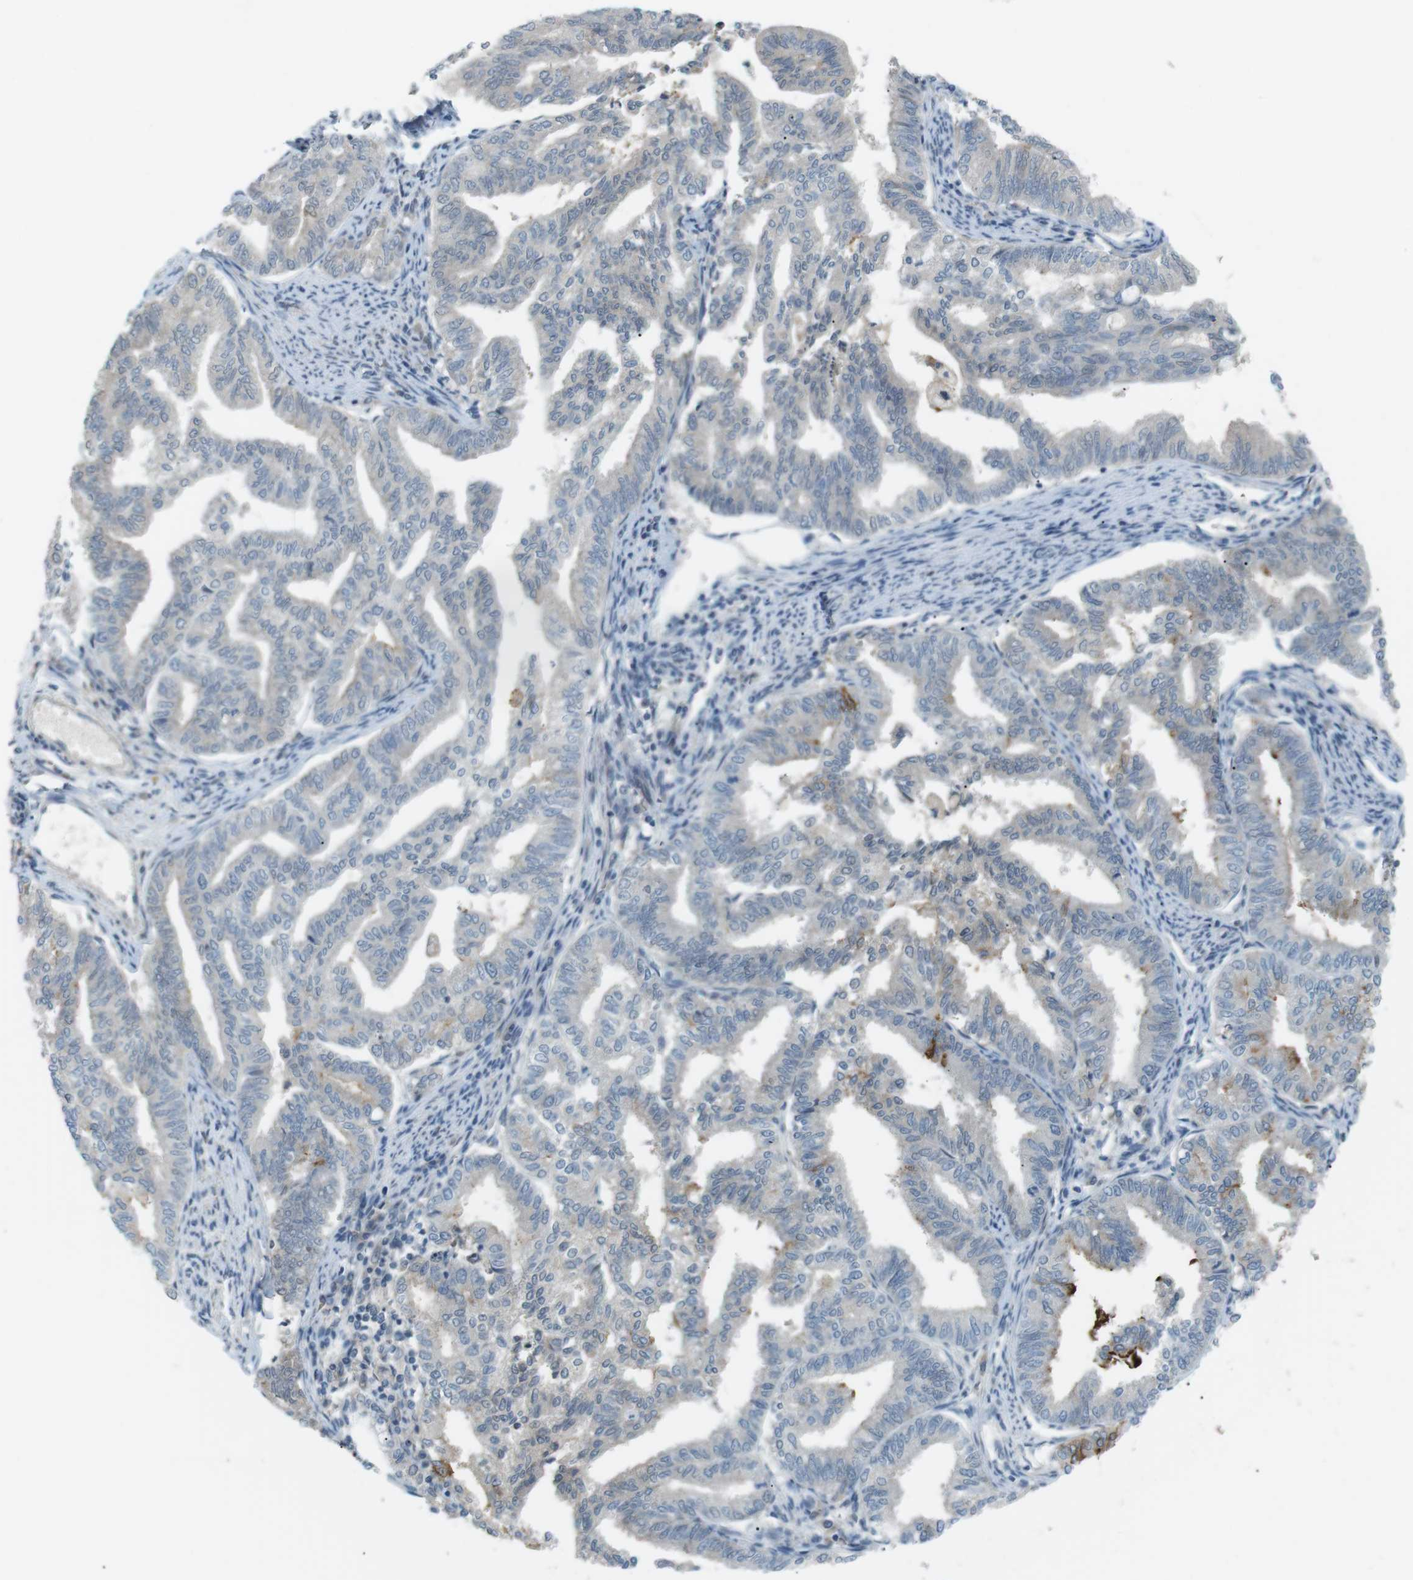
{"staining": {"intensity": "negative", "quantity": "none", "location": "none"}, "tissue": "endometrial cancer", "cell_type": "Tumor cells", "image_type": "cancer", "snomed": [{"axis": "morphology", "description": "Adenocarcinoma, NOS"}, {"axis": "topography", "description": "Endometrium"}], "caption": "There is no significant staining in tumor cells of endometrial adenocarcinoma. (Immunohistochemistry, brightfield microscopy, high magnification).", "gene": "RTN3", "patient": {"sex": "female", "age": 79}}